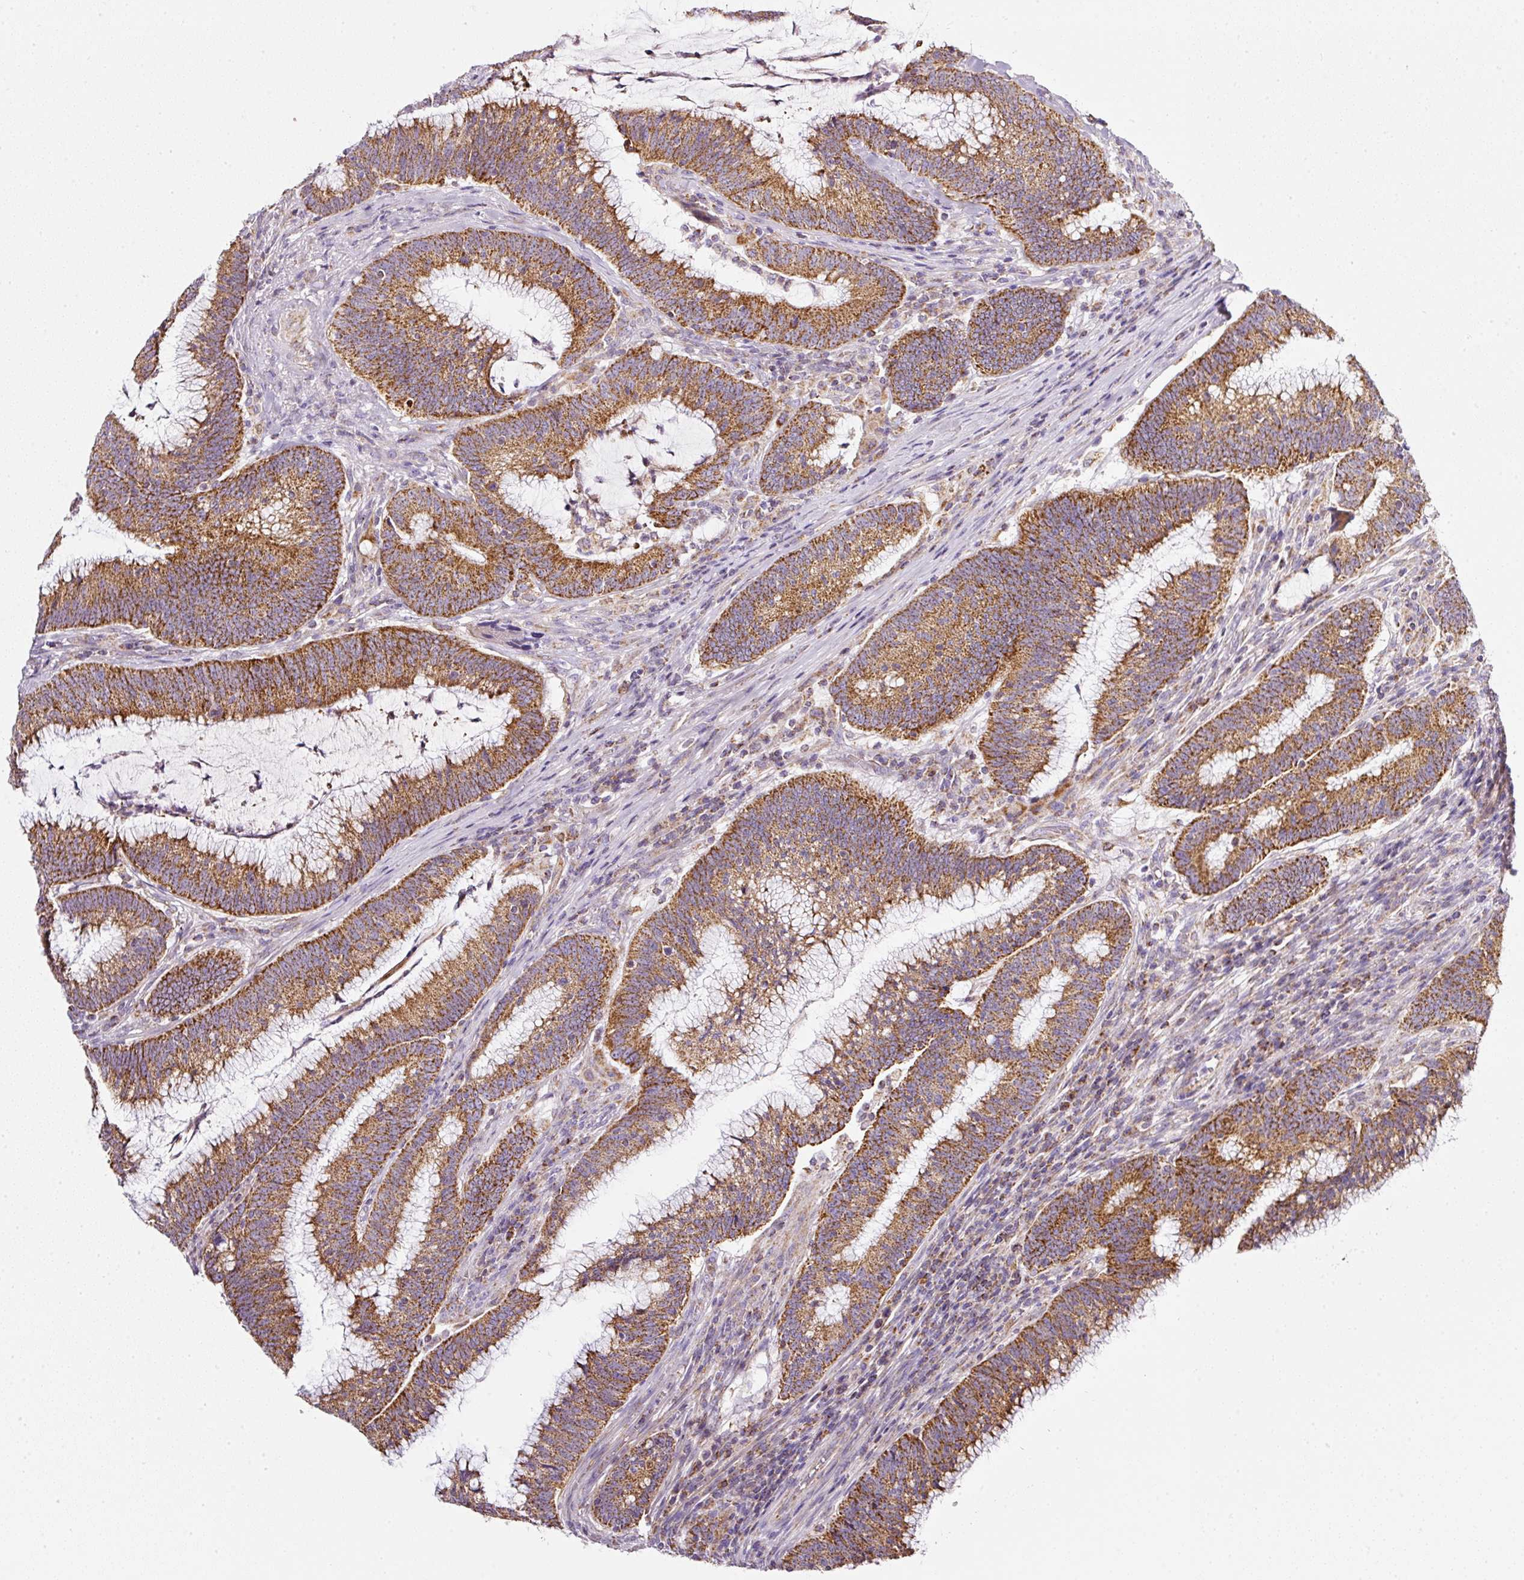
{"staining": {"intensity": "moderate", "quantity": ">75%", "location": "cytoplasmic/membranous"}, "tissue": "colorectal cancer", "cell_type": "Tumor cells", "image_type": "cancer", "snomed": [{"axis": "morphology", "description": "Adenocarcinoma, NOS"}, {"axis": "topography", "description": "Rectum"}], "caption": "Human colorectal cancer stained with a protein marker reveals moderate staining in tumor cells.", "gene": "SDHA", "patient": {"sex": "female", "age": 77}}